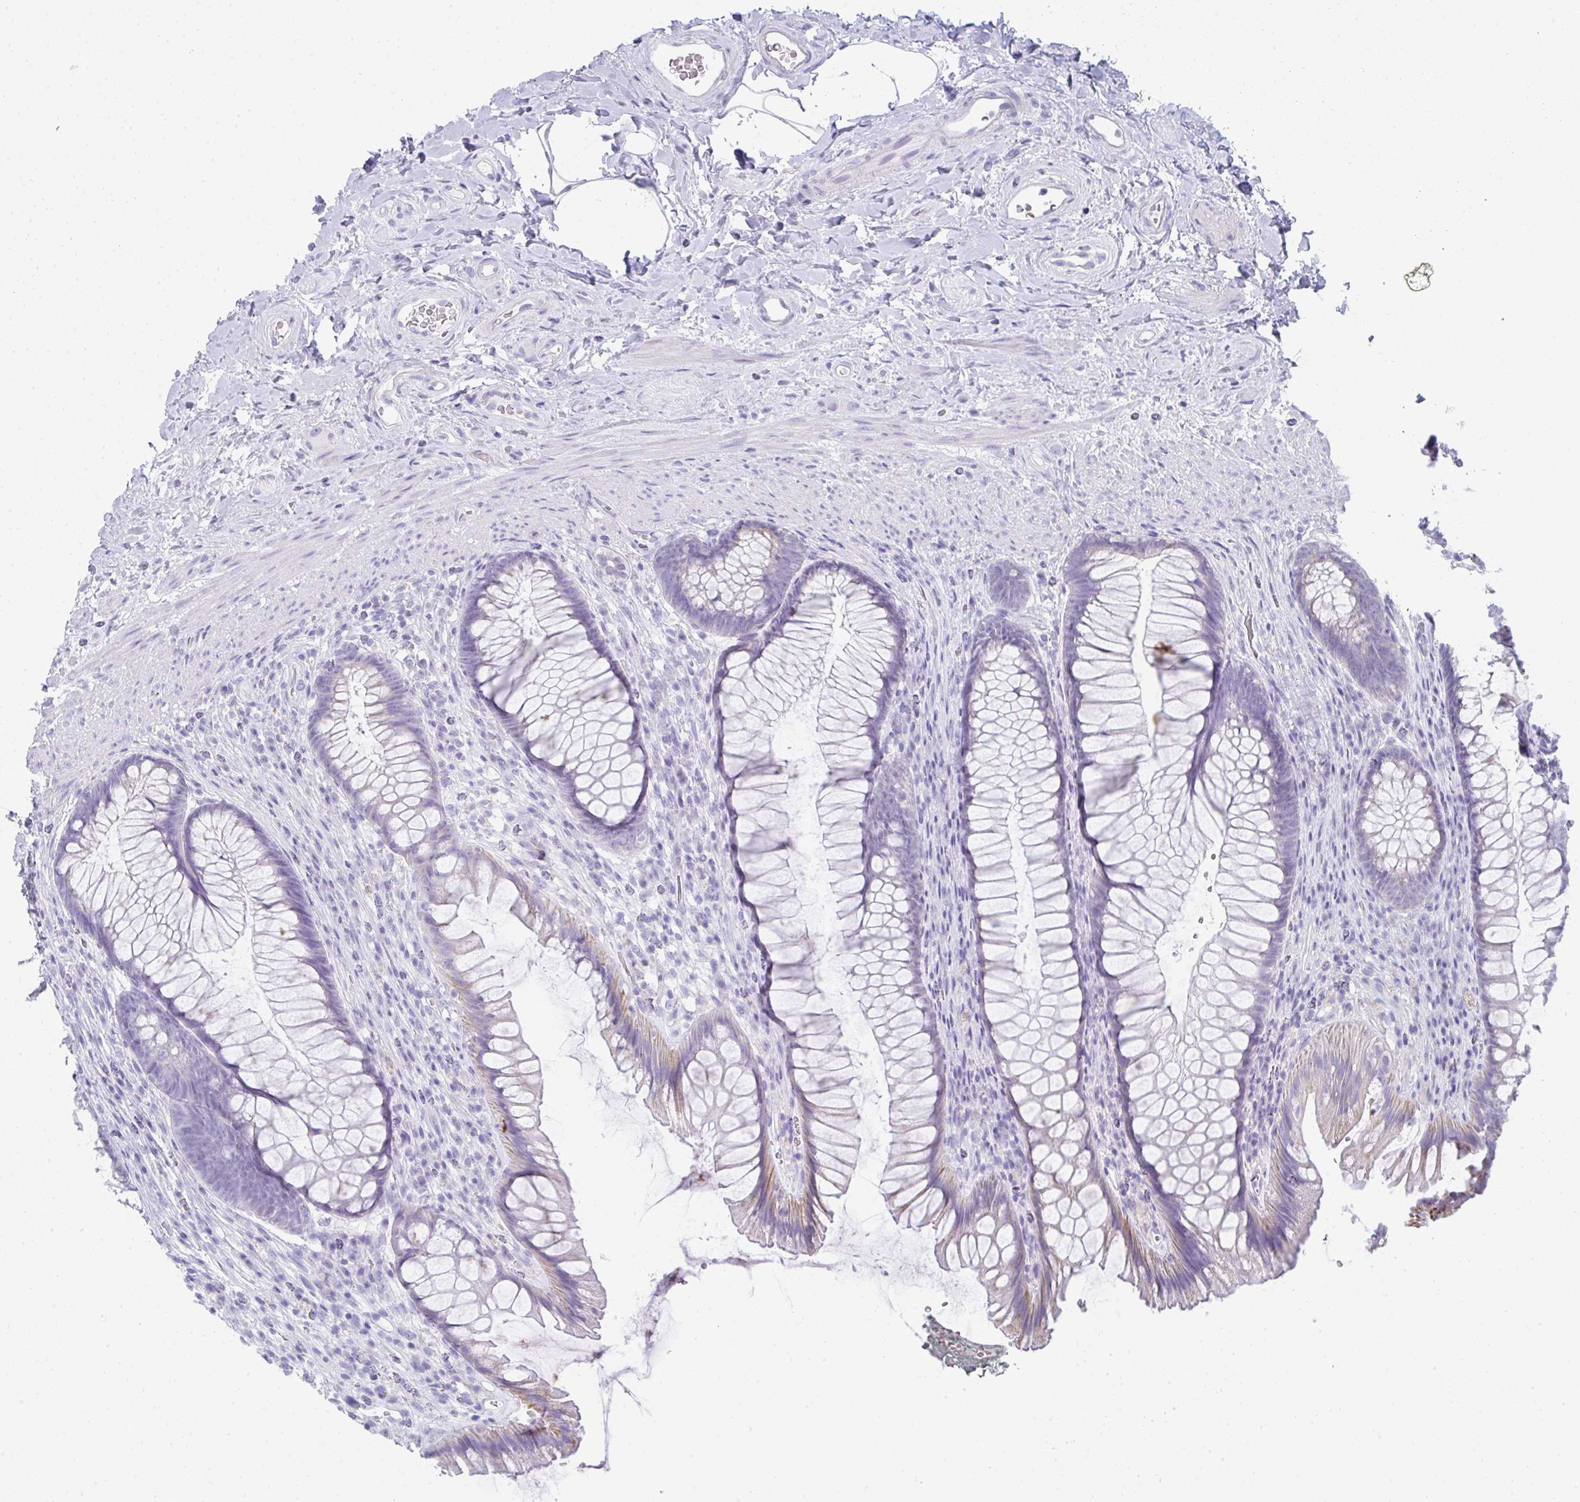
{"staining": {"intensity": "moderate", "quantity": "<25%", "location": "cytoplasmic/membranous"}, "tissue": "rectum", "cell_type": "Glandular cells", "image_type": "normal", "snomed": [{"axis": "morphology", "description": "Normal tissue, NOS"}, {"axis": "topography", "description": "Rectum"}], "caption": "Immunohistochemistry histopathology image of benign human rectum stained for a protein (brown), which shows low levels of moderate cytoplasmic/membranous staining in approximately <25% of glandular cells.", "gene": "RLF", "patient": {"sex": "male", "age": 53}}